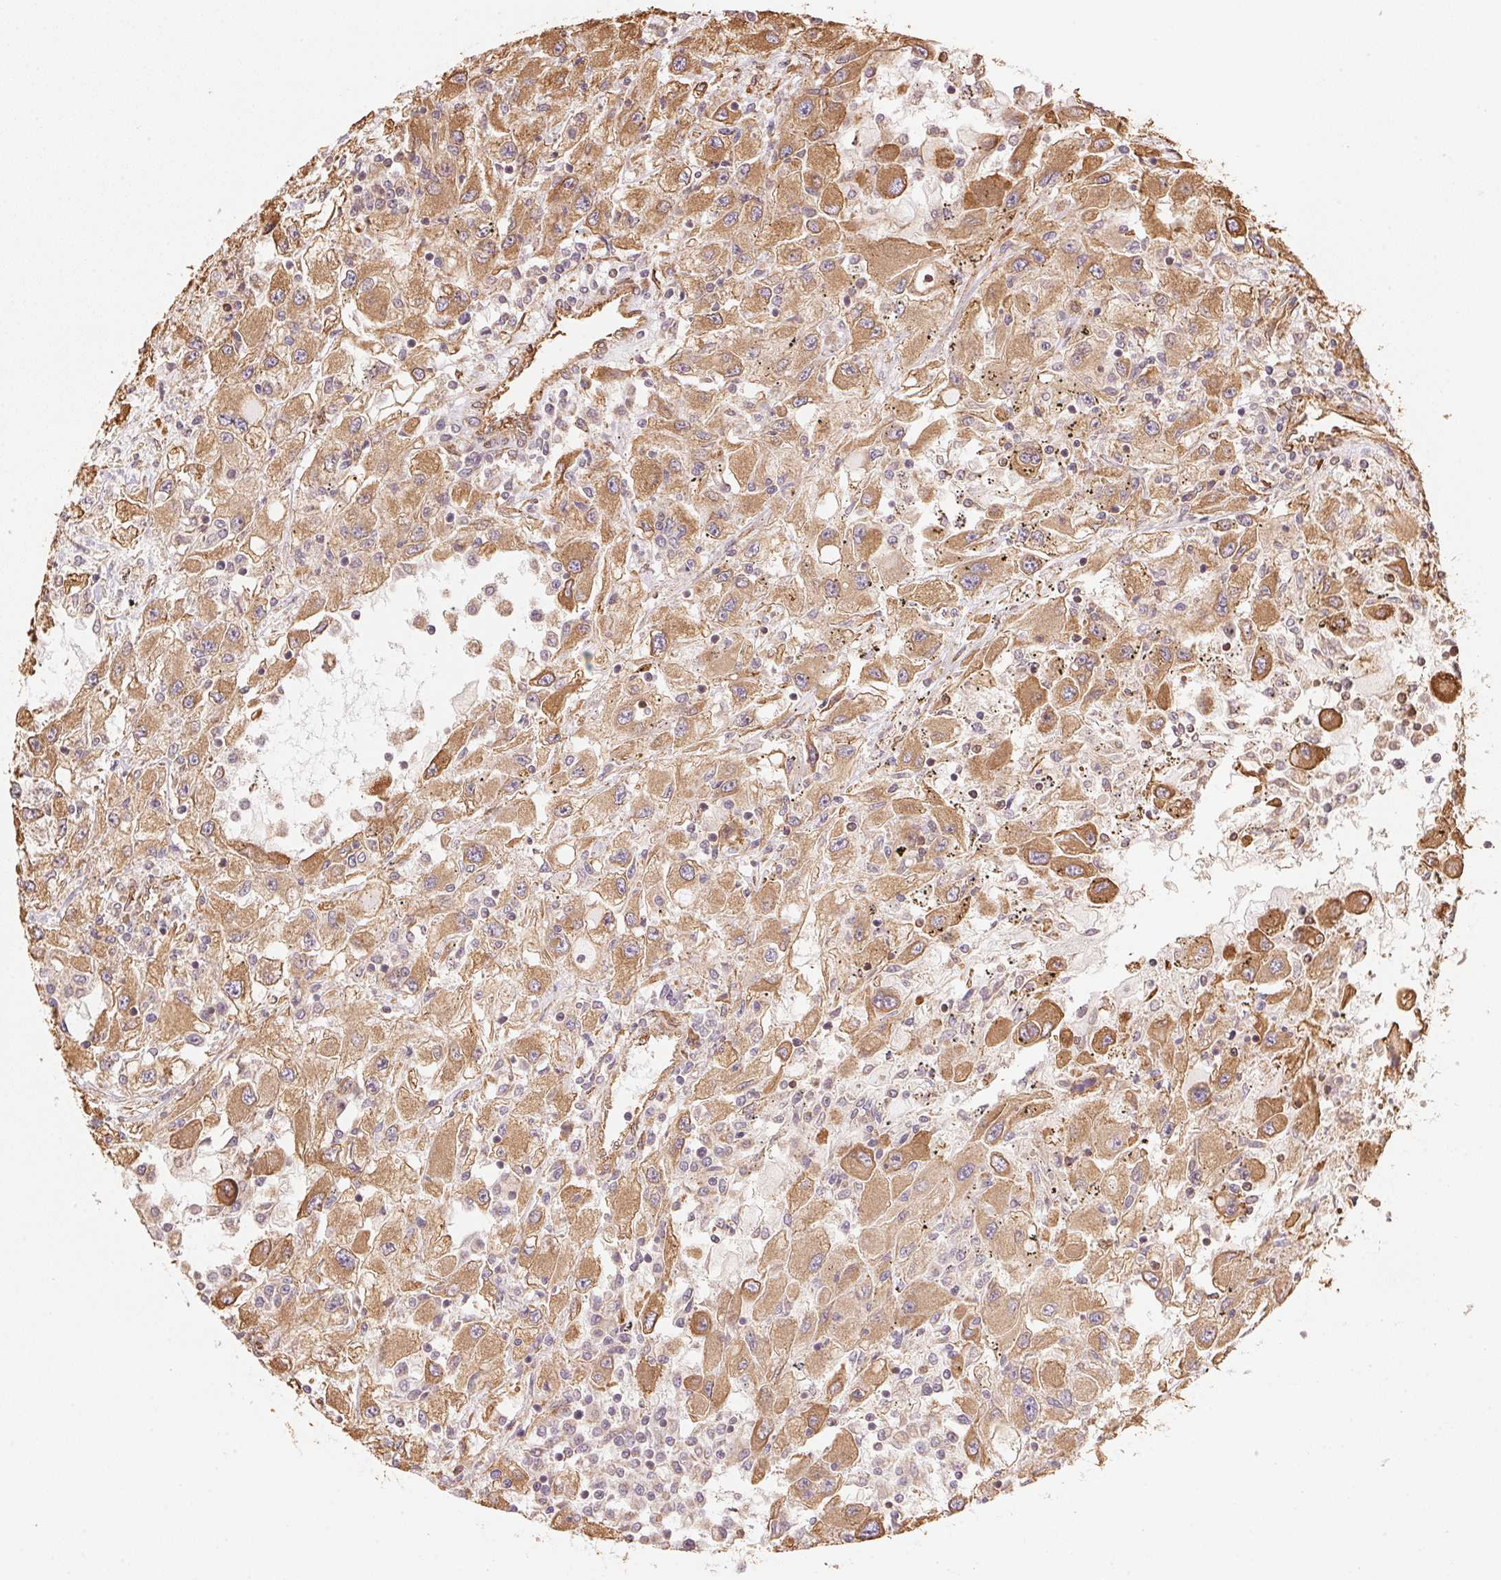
{"staining": {"intensity": "moderate", "quantity": ">75%", "location": "cytoplasmic/membranous"}, "tissue": "renal cancer", "cell_type": "Tumor cells", "image_type": "cancer", "snomed": [{"axis": "morphology", "description": "Adenocarcinoma, NOS"}, {"axis": "topography", "description": "Kidney"}], "caption": "Immunohistochemistry micrograph of human adenocarcinoma (renal) stained for a protein (brown), which reveals medium levels of moderate cytoplasmic/membranous staining in approximately >75% of tumor cells.", "gene": "C6orf163", "patient": {"sex": "female", "age": 67}}